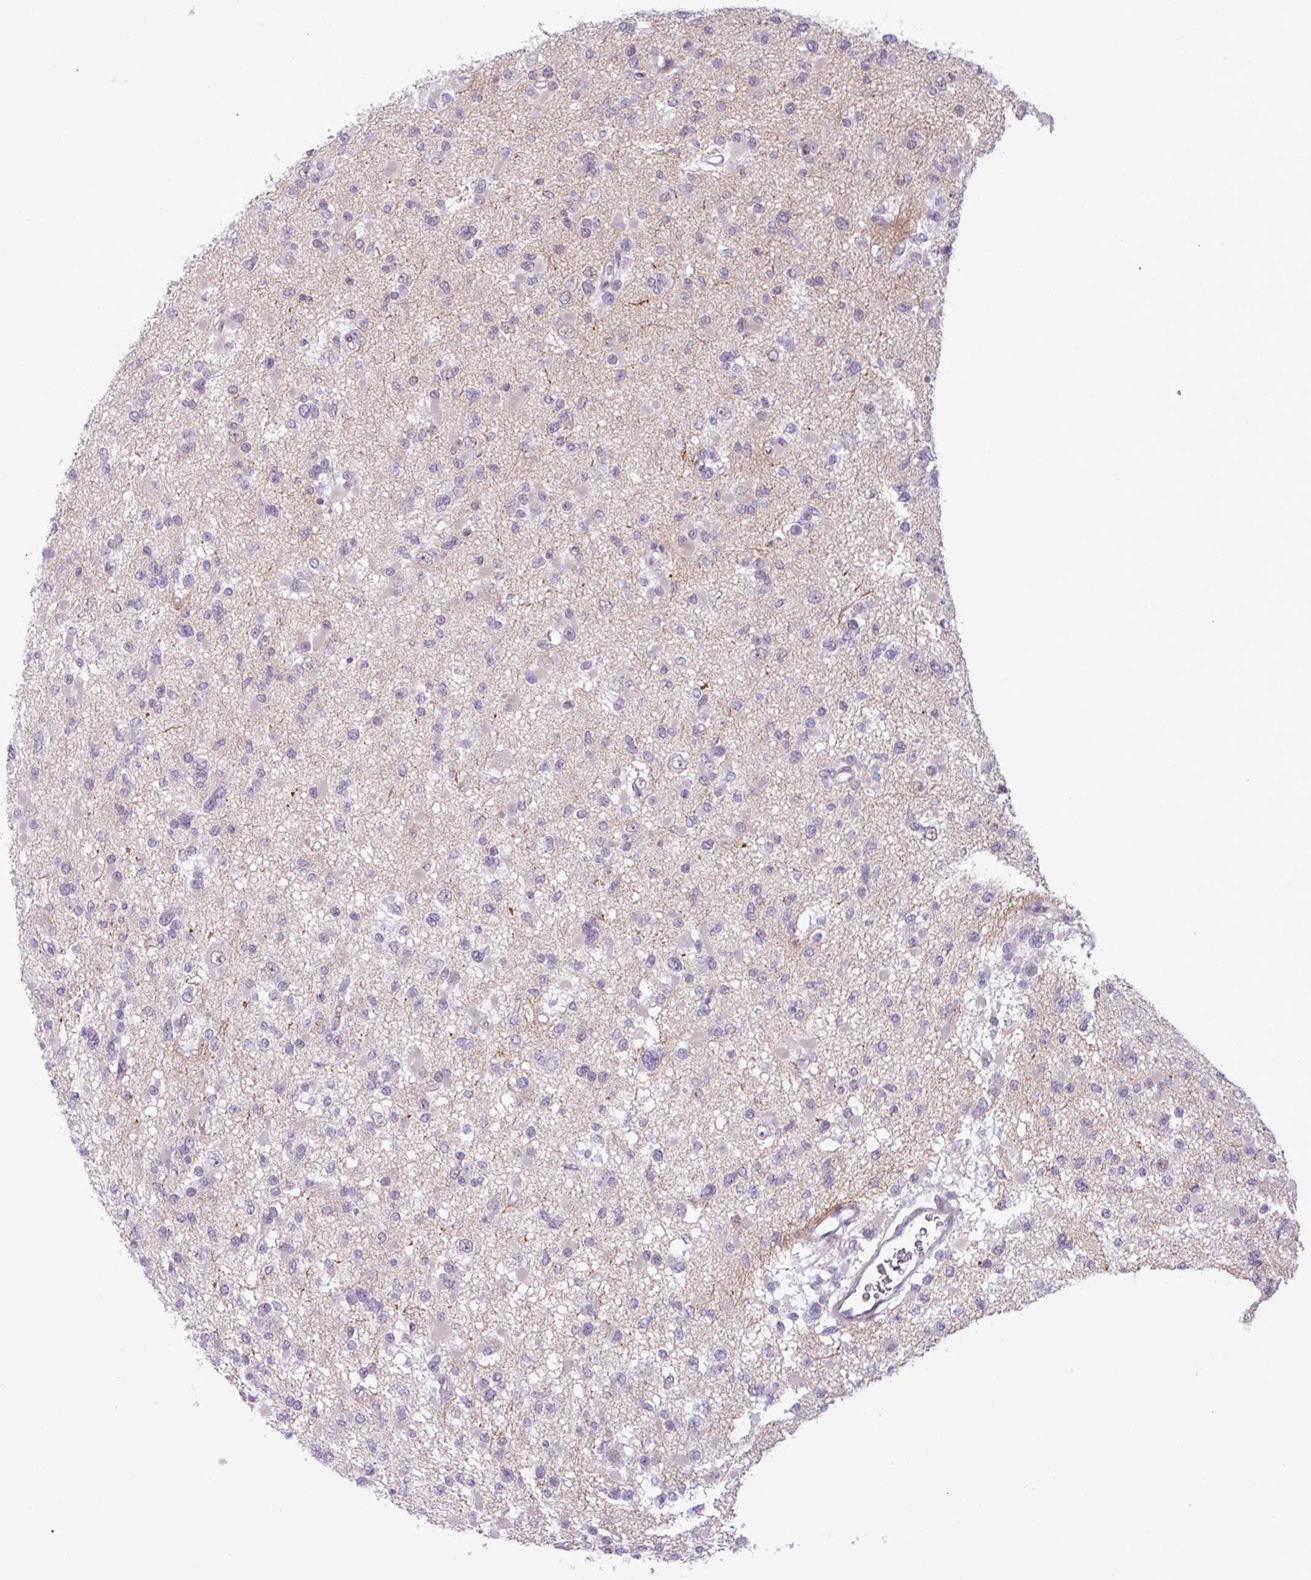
{"staining": {"intensity": "negative", "quantity": "none", "location": "none"}, "tissue": "glioma", "cell_type": "Tumor cells", "image_type": "cancer", "snomed": [{"axis": "morphology", "description": "Glioma, malignant, Low grade"}, {"axis": "topography", "description": "Brain"}], "caption": "A high-resolution histopathology image shows immunohistochemistry (IHC) staining of malignant glioma (low-grade), which shows no significant positivity in tumor cells.", "gene": "NOTCH2", "patient": {"sex": "female", "age": 22}}